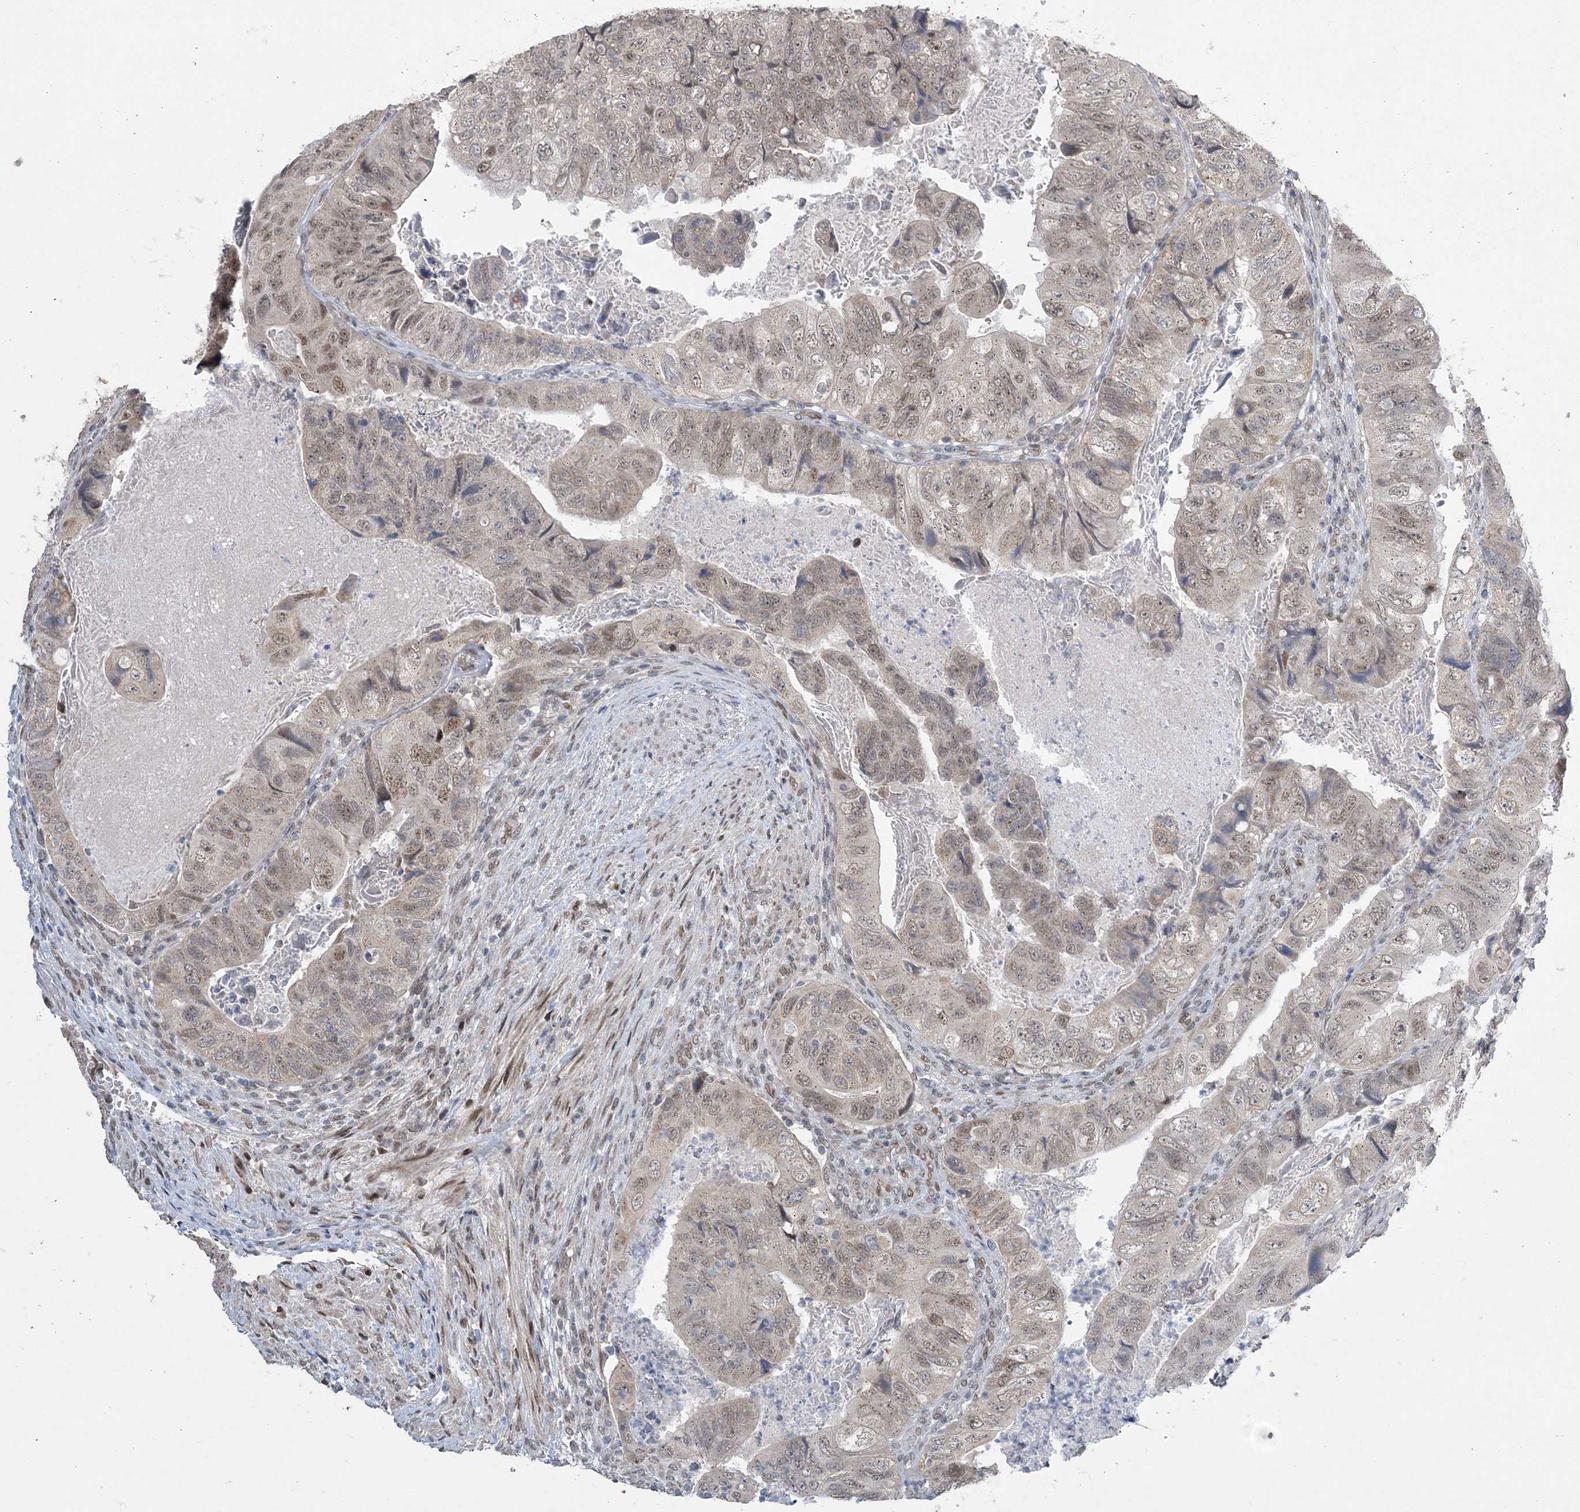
{"staining": {"intensity": "moderate", "quantity": "<25%", "location": "nuclear"}, "tissue": "colorectal cancer", "cell_type": "Tumor cells", "image_type": "cancer", "snomed": [{"axis": "morphology", "description": "Adenocarcinoma, NOS"}, {"axis": "topography", "description": "Rectum"}], "caption": "Immunohistochemical staining of colorectal cancer exhibits moderate nuclear protein positivity in about <25% of tumor cells.", "gene": "WAC", "patient": {"sex": "male", "age": 63}}